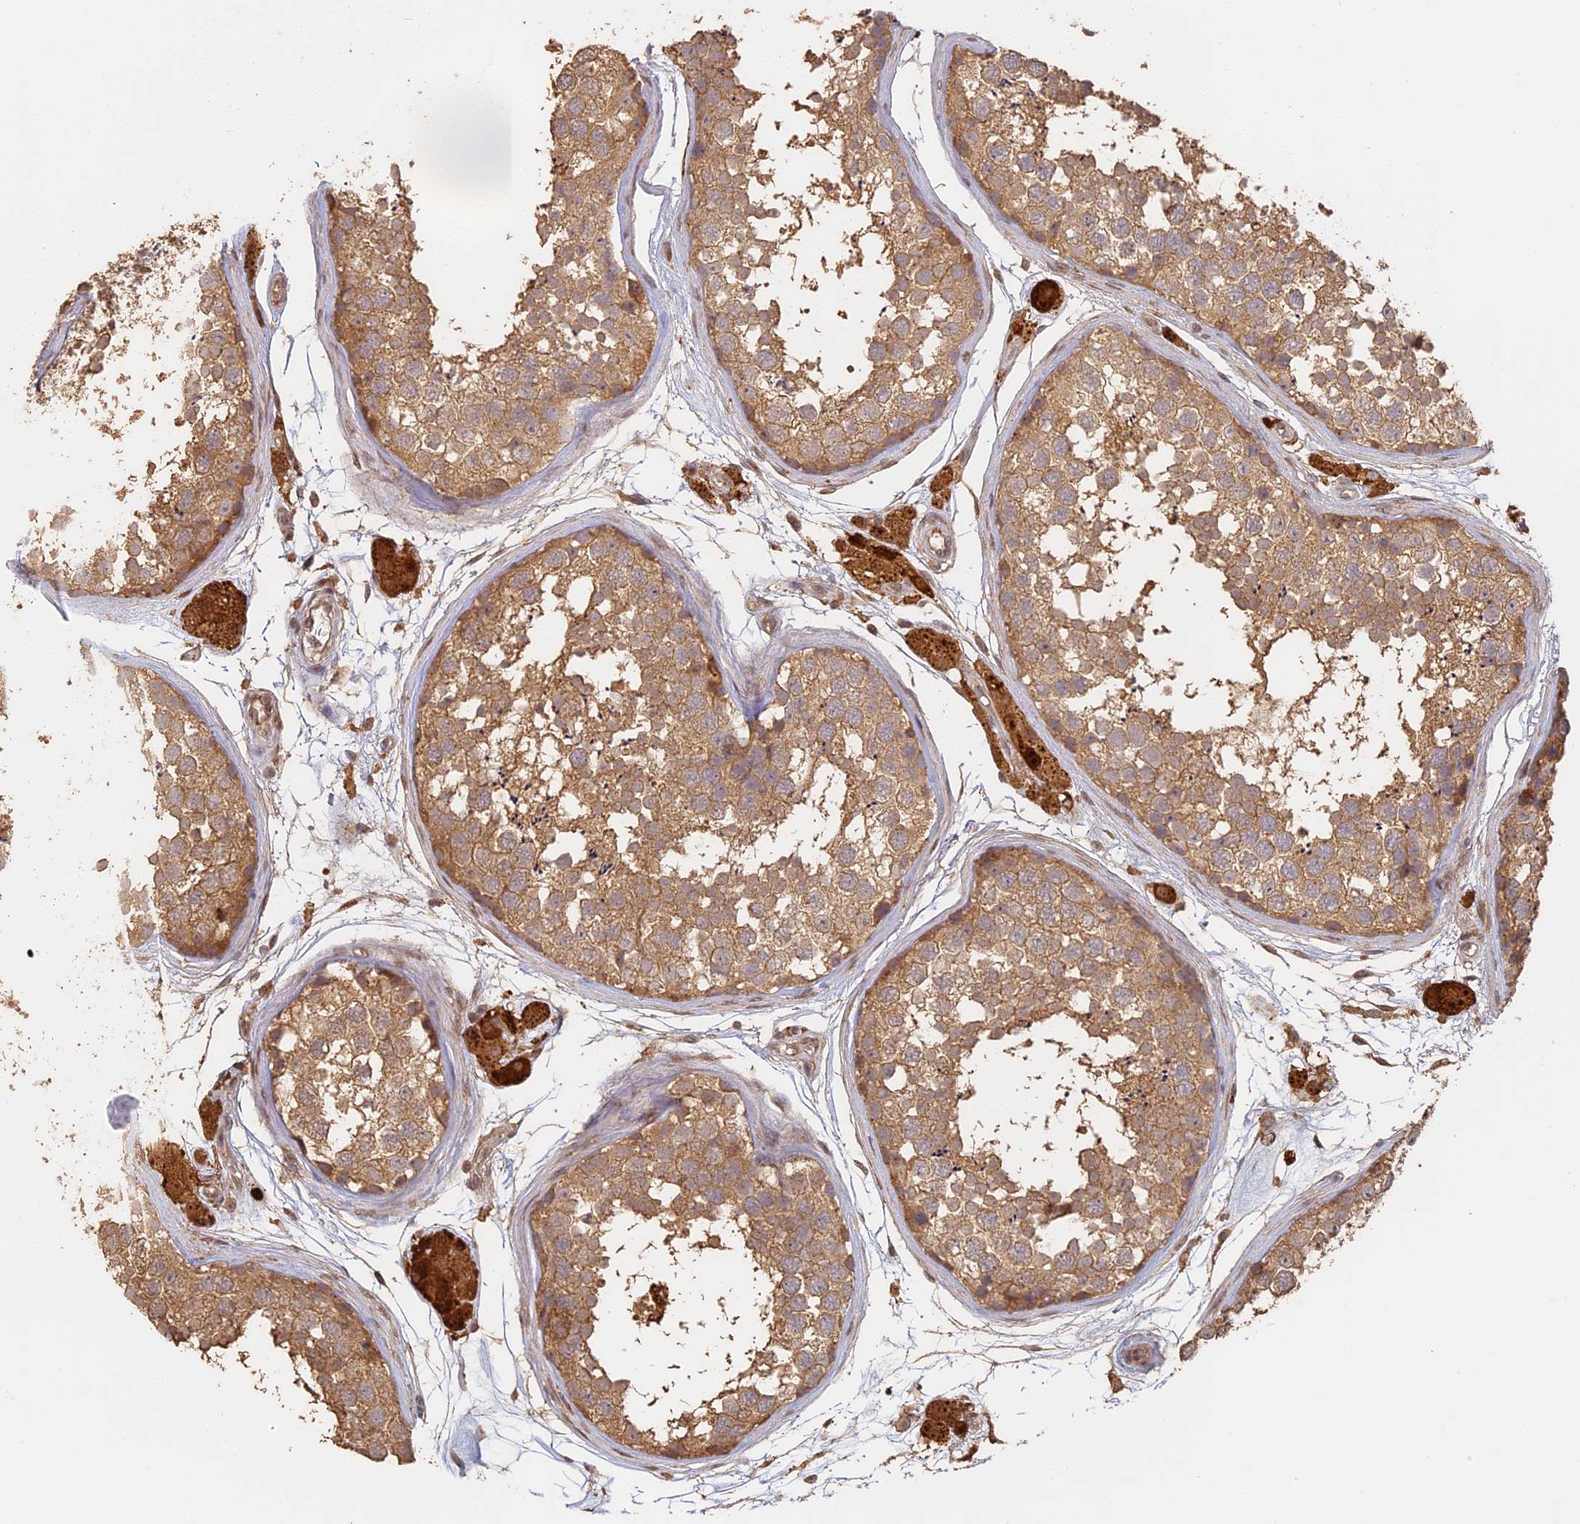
{"staining": {"intensity": "moderate", "quantity": ">75%", "location": "cytoplasmic/membranous"}, "tissue": "testis", "cell_type": "Cells in seminiferous ducts", "image_type": "normal", "snomed": [{"axis": "morphology", "description": "Normal tissue, NOS"}, {"axis": "topography", "description": "Testis"}], "caption": "Immunohistochemistry (IHC) staining of benign testis, which displays medium levels of moderate cytoplasmic/membranous positivity in approximately >75% of cells in seminiferous ducts indicating moderate cytoplasmic/membranous protein staining. The staining was performed using DAB (brown) for protein detection and nuclei were counterstained in hematoxylin (blue).", "gene": "STX16", "patient": {"sex": "male", "age": 56}}